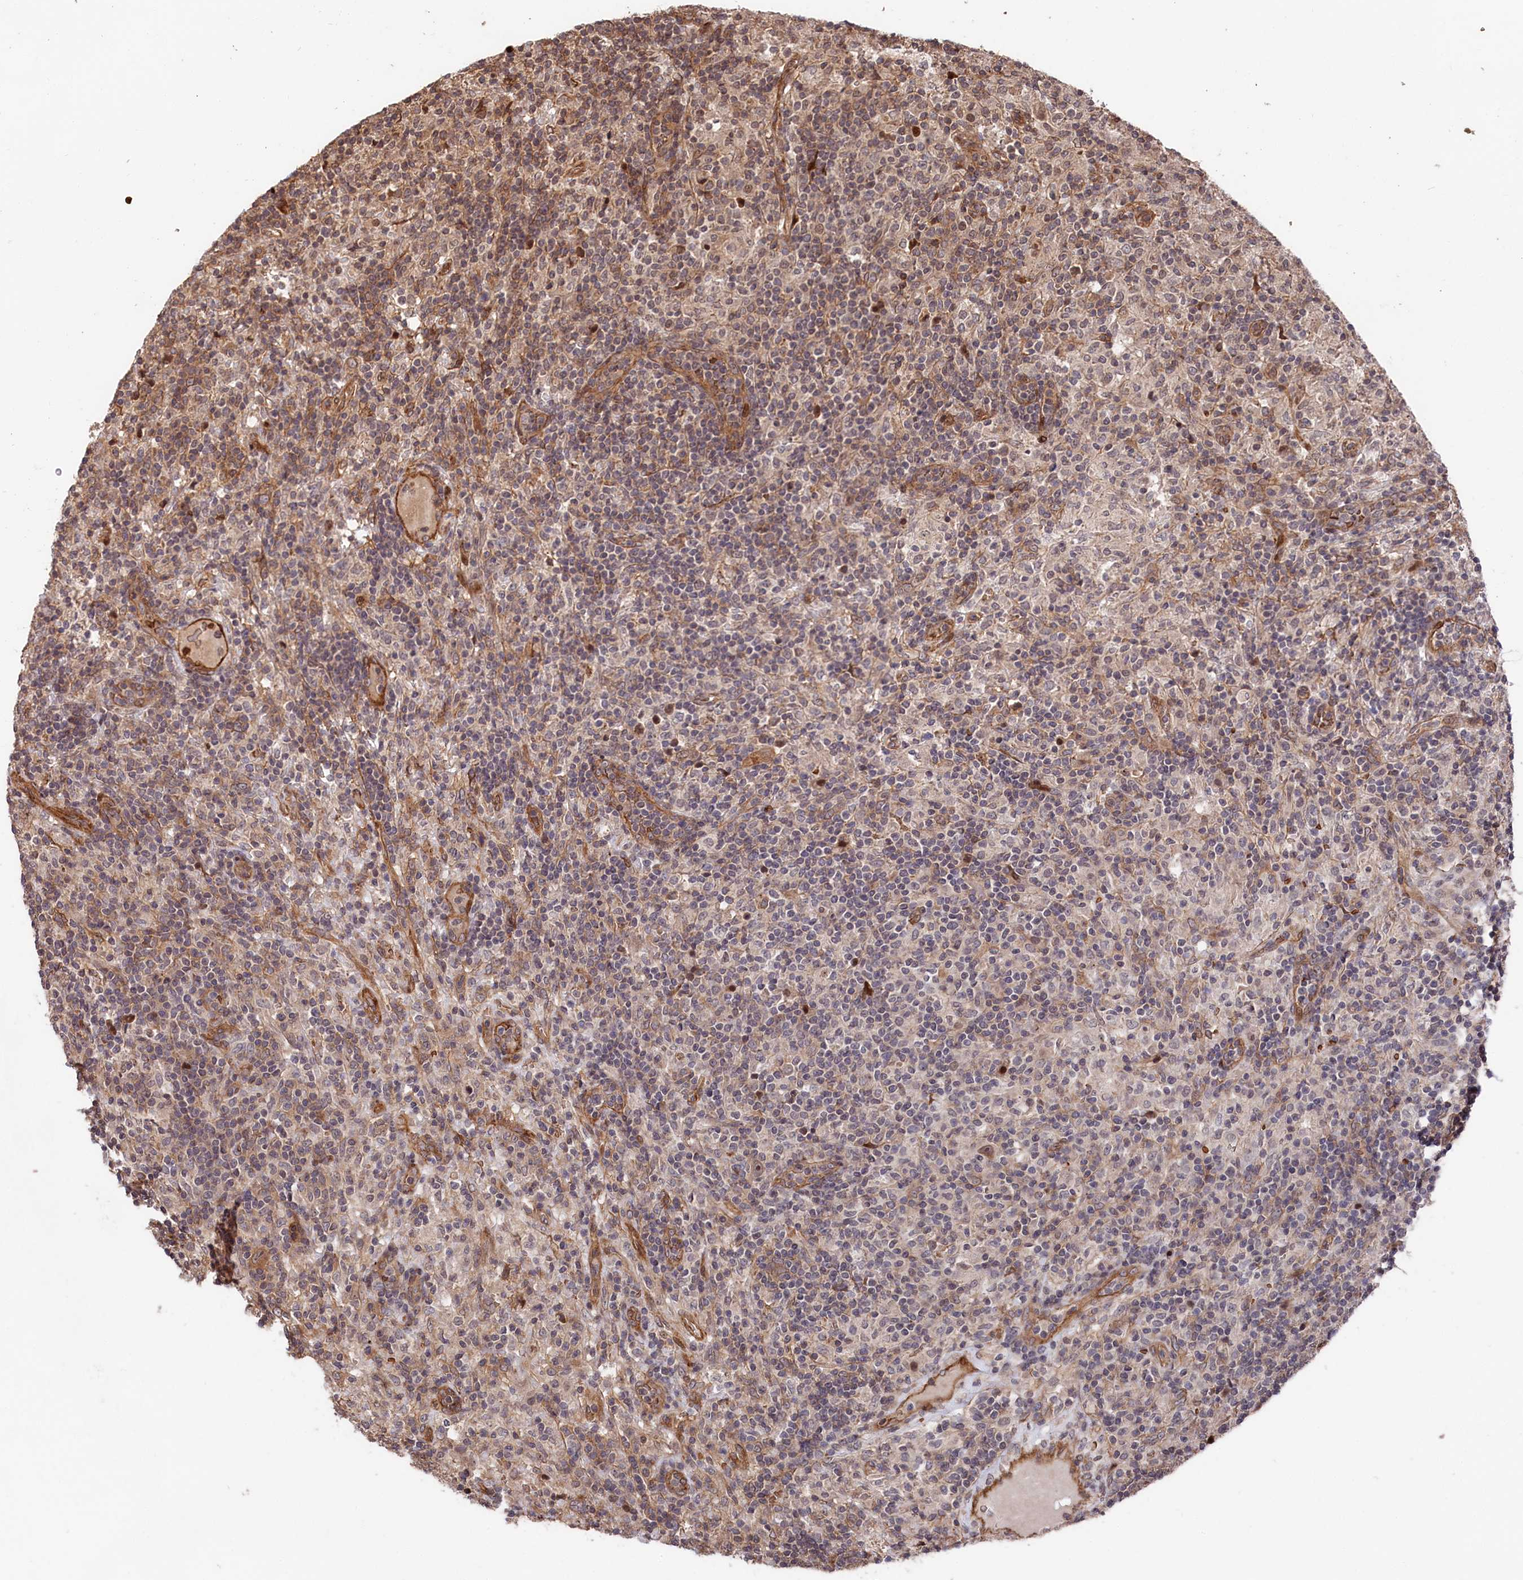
{"staining": {"intensity": "moderate", "quantity": ">75%", "location": "cytoplasmic/membranous"}, "tissue": "lymphoma", "cell_type": "Tumor cells", "image_type": "cancer", "snomed": [{"axis": "morphology", "description": "Hodgkin's disease, NOS"}, {"axis": "topography", "description": "Lymph node"}], "caption": "This histopathology image shows immunohistochemistry (IHC) staining of lymphoma, with medium moderate cytoplasmic/membranous expression in about >75% of tumor cells.", "gene": "TNKS1BP1", "patient": {"sex": "male", "age": 70}}